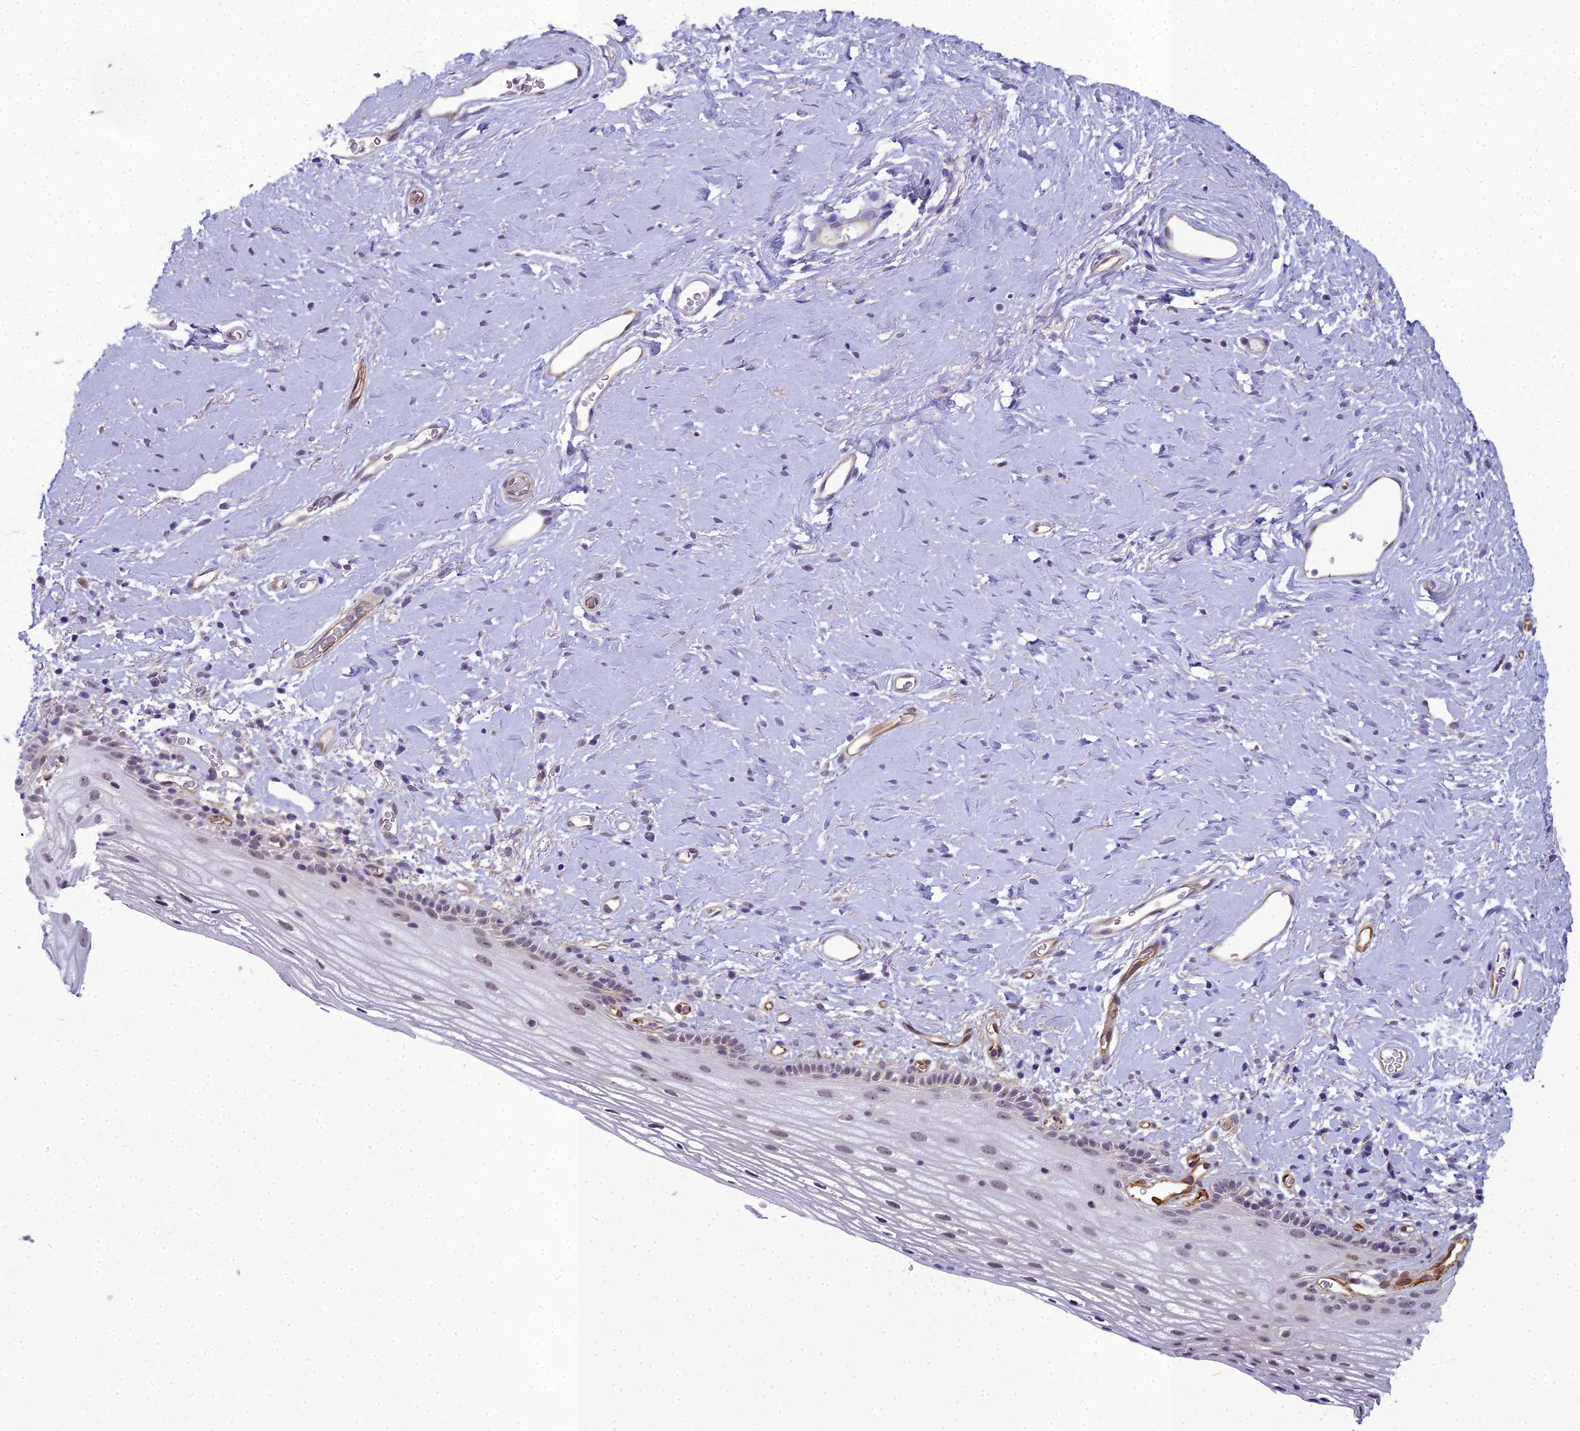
{"staining": {"intensity": "weak", "quantity": "25%-75%", "location": "nuclear"}, "tissue": "vagina", "cell_type": "Squamous epithelial cells", "image_type": "normal", "snomed": [{"axis": "morphology", "description": "Normal tissue, NOS"}, {"axis": "morphology", "description": "Adenocarcinoma, NOS"}, {"axis": "topography", "description": "Rectum"}, {"axis": "topography", "description": "Vagina"}], "caption": "Weak nuclear positivity is appreciated in approximately 25%-75% of squamous epithelial cells in normal vagina. The staining was performed using DAB (3,3'-diaminobenzidine) to visualize the protein expression in brown, while the nuclei were stained in blue with hematoxylin (Magnification: 20x).", "gene": "RGL3", "patient": {"sex": "female", "age": 71}}